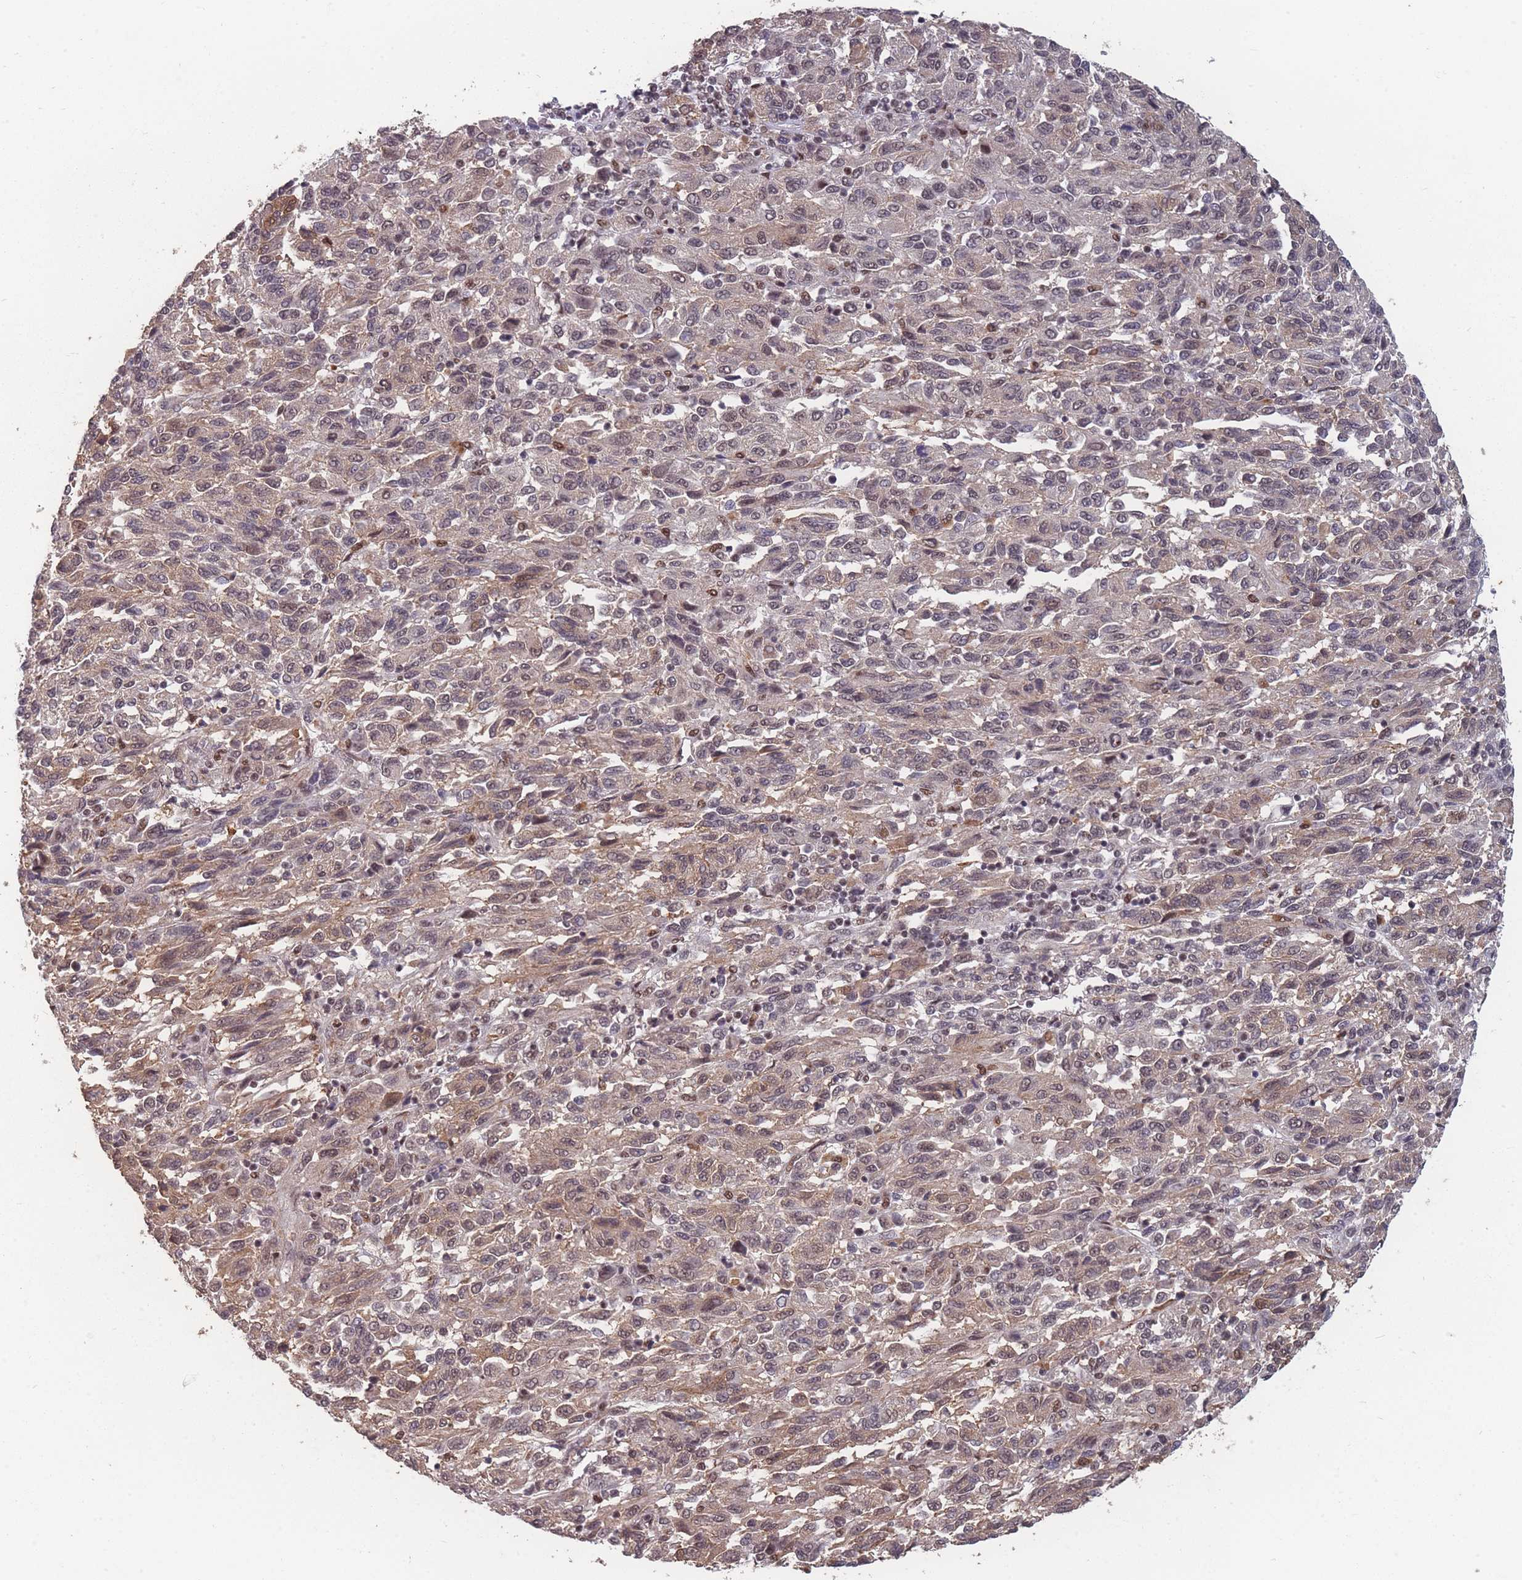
{"staining": {"intensity": "weak", "quantity": "<25%", "location": "nuclear"}, "tissue": "melanoma", "cell_type": "Tumor cells", "image_type": "cancer", "snomed": [{"axis": "morphology", "description": "Malignant melanoma, Metastatic site"}, {"axis": "topography", "description": "Lung"}], "caption": "There is no significant expression in tumor cells of malignant melanoma (metastatic site).", "gene": "SNRPA1", "patient": {"sex": "male", "age": 64}}